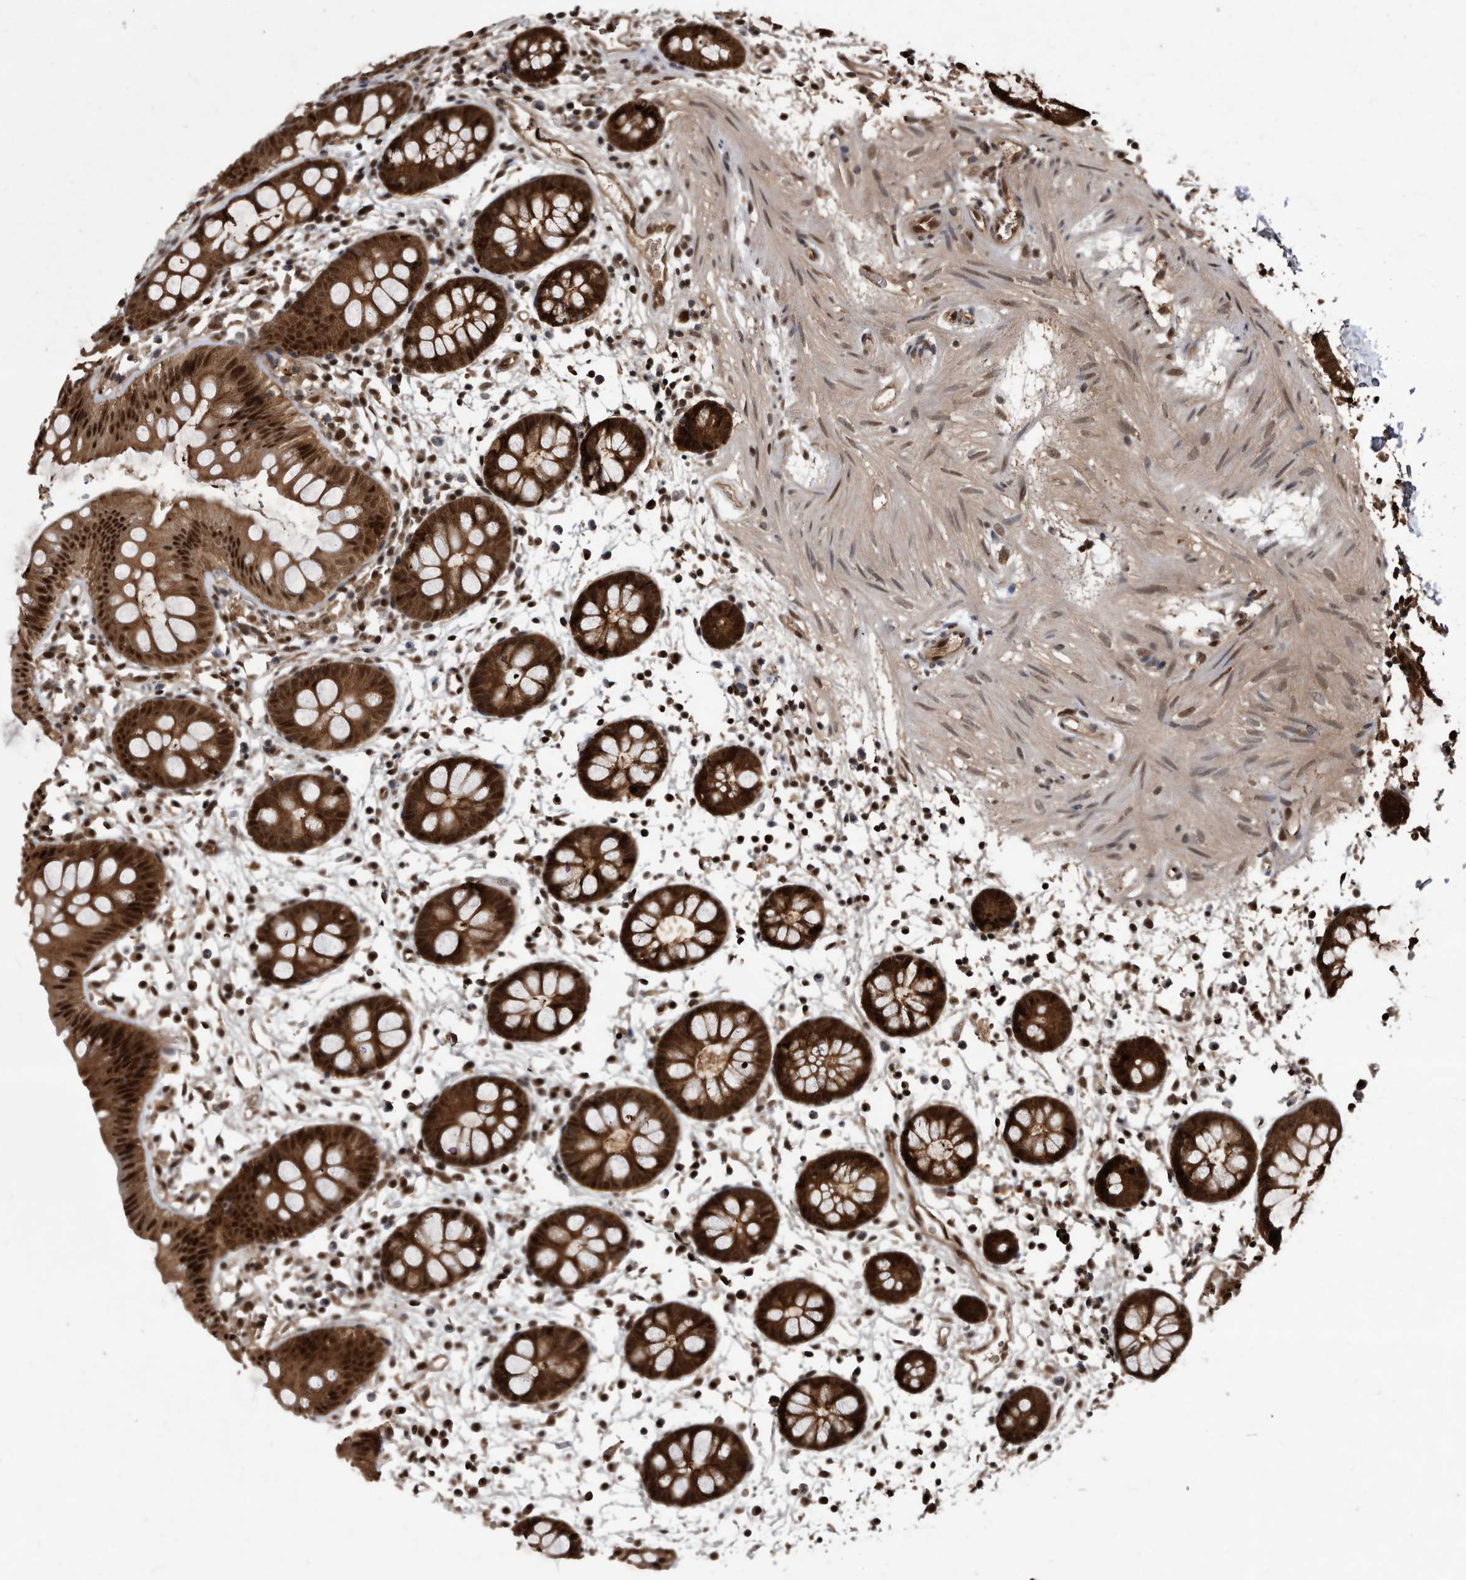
{"staining": {"intensity": "strong", "quantity": ">75%", "location": "cytoplasmic/membranous,nuclear"}, "tissue": "colon", "cell_type": "Endothelial cells", "image_type": "normal", "snomed": [{"axis": "morphology", "description": "Normal tissue, NOS"}, {"axis": "topography", "description": "Colon"}], "caption": "Protein analysis of unremarkable colon displays strong cytoplasmic/membranous,nuclear positivity in about >75% of endothelial cells.", "gene": "RAD23B", "patient": {"sex": "male", "age": 56}}